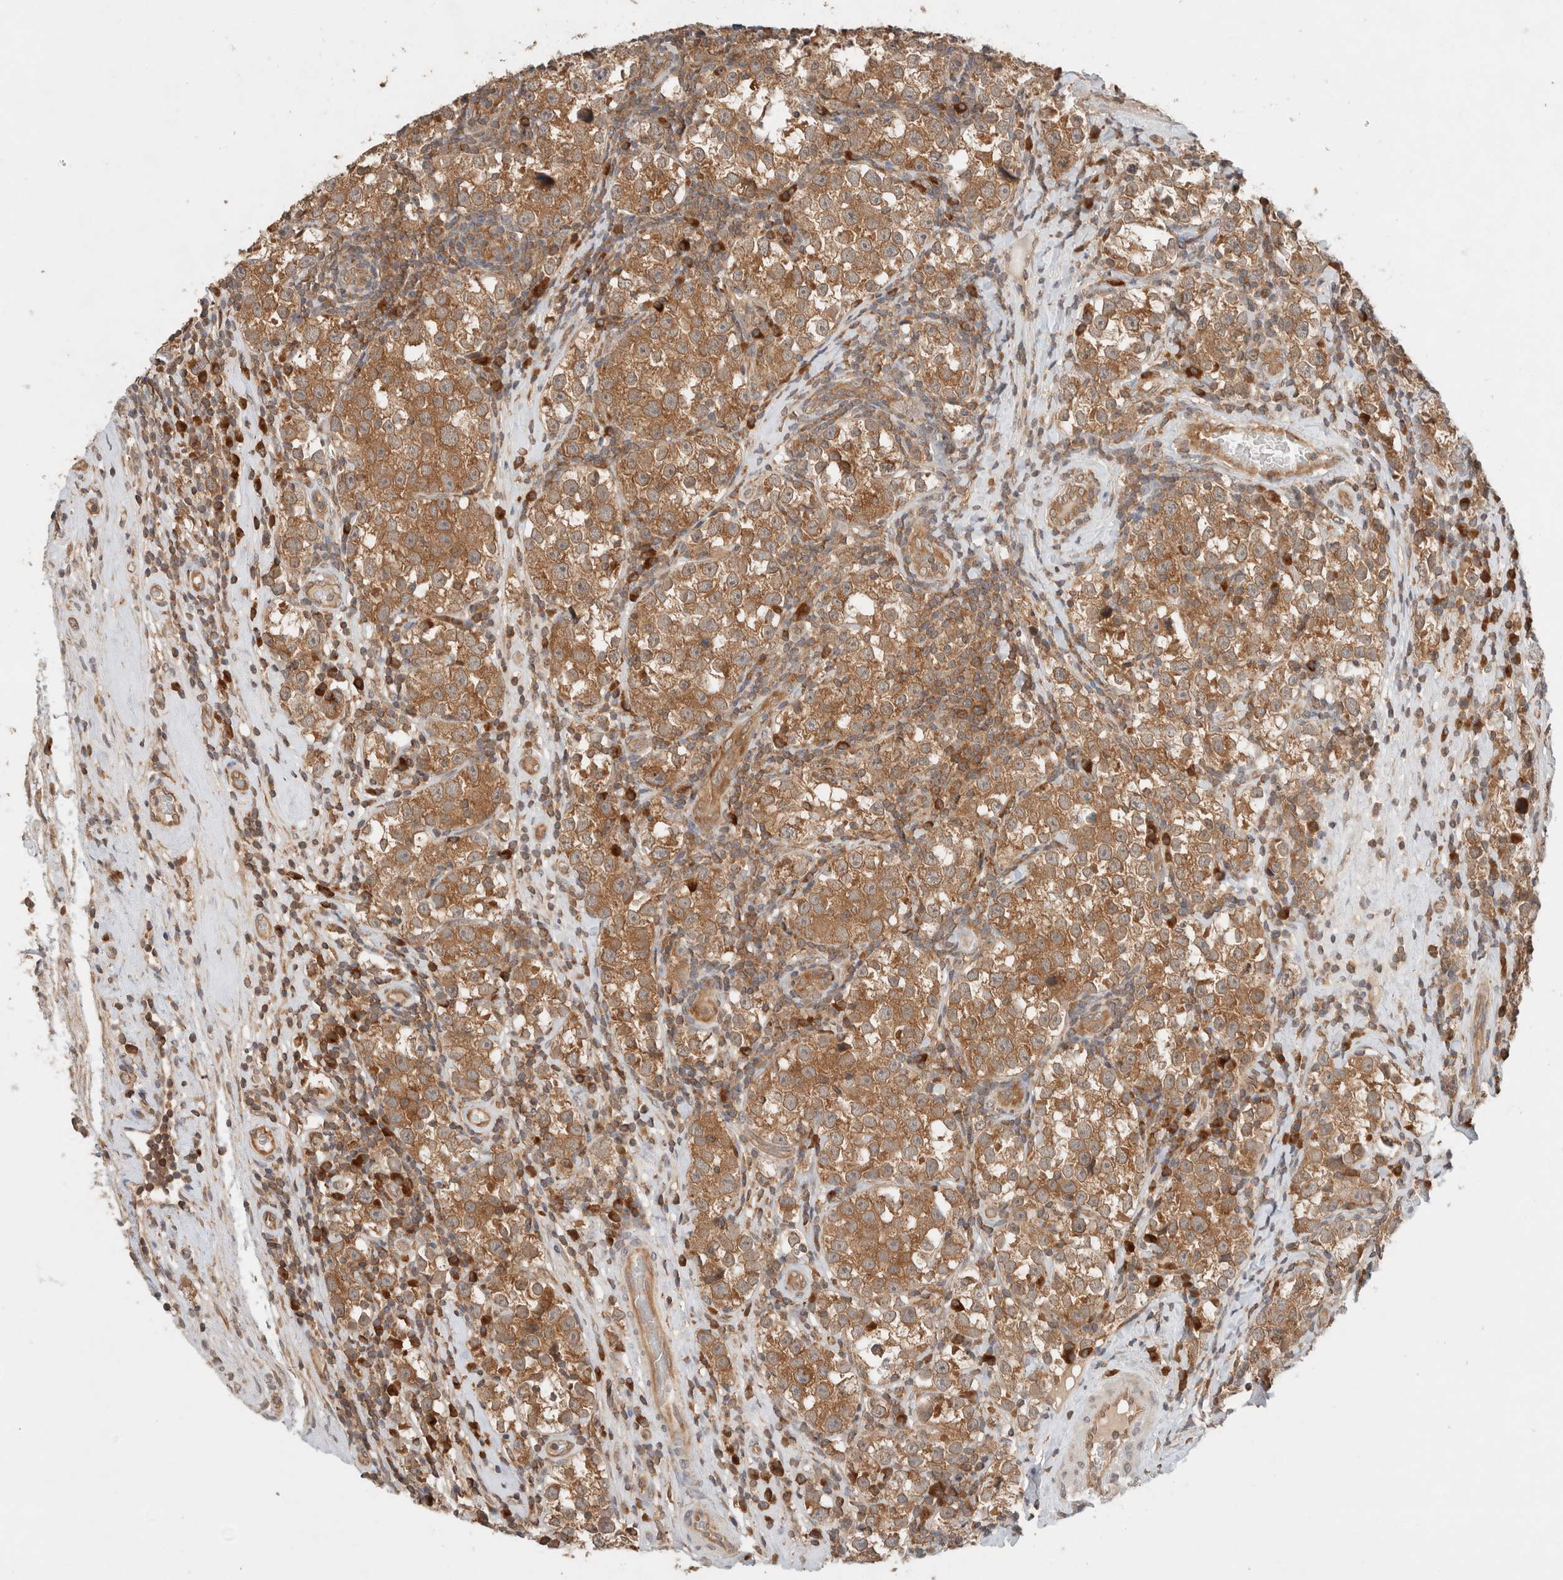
{"staining": {"intensity": "moderate", "quantity": ">75%", "location": "cytoplasmic/membranous"}, "tissue": "testis cancer", "cell_type": "Tumor cells", "image_type": "cancer", "snomed": [{"axis": "morphology", "description": "Normal tissue, NOS"}, {"axis": "morphology", "description": "Seminoma, NOS"}, {"axis": "topography", "description": "Testis"}], "caption": "This image reveals immunohistochemistry (IHC) staining of human testis cancer, with medium moderate cytoplasmic/membranous positivity in about >75% of tumor cells.", "gene": "ARFGEF2", "patient": {"sex": "male", "age": 43}}